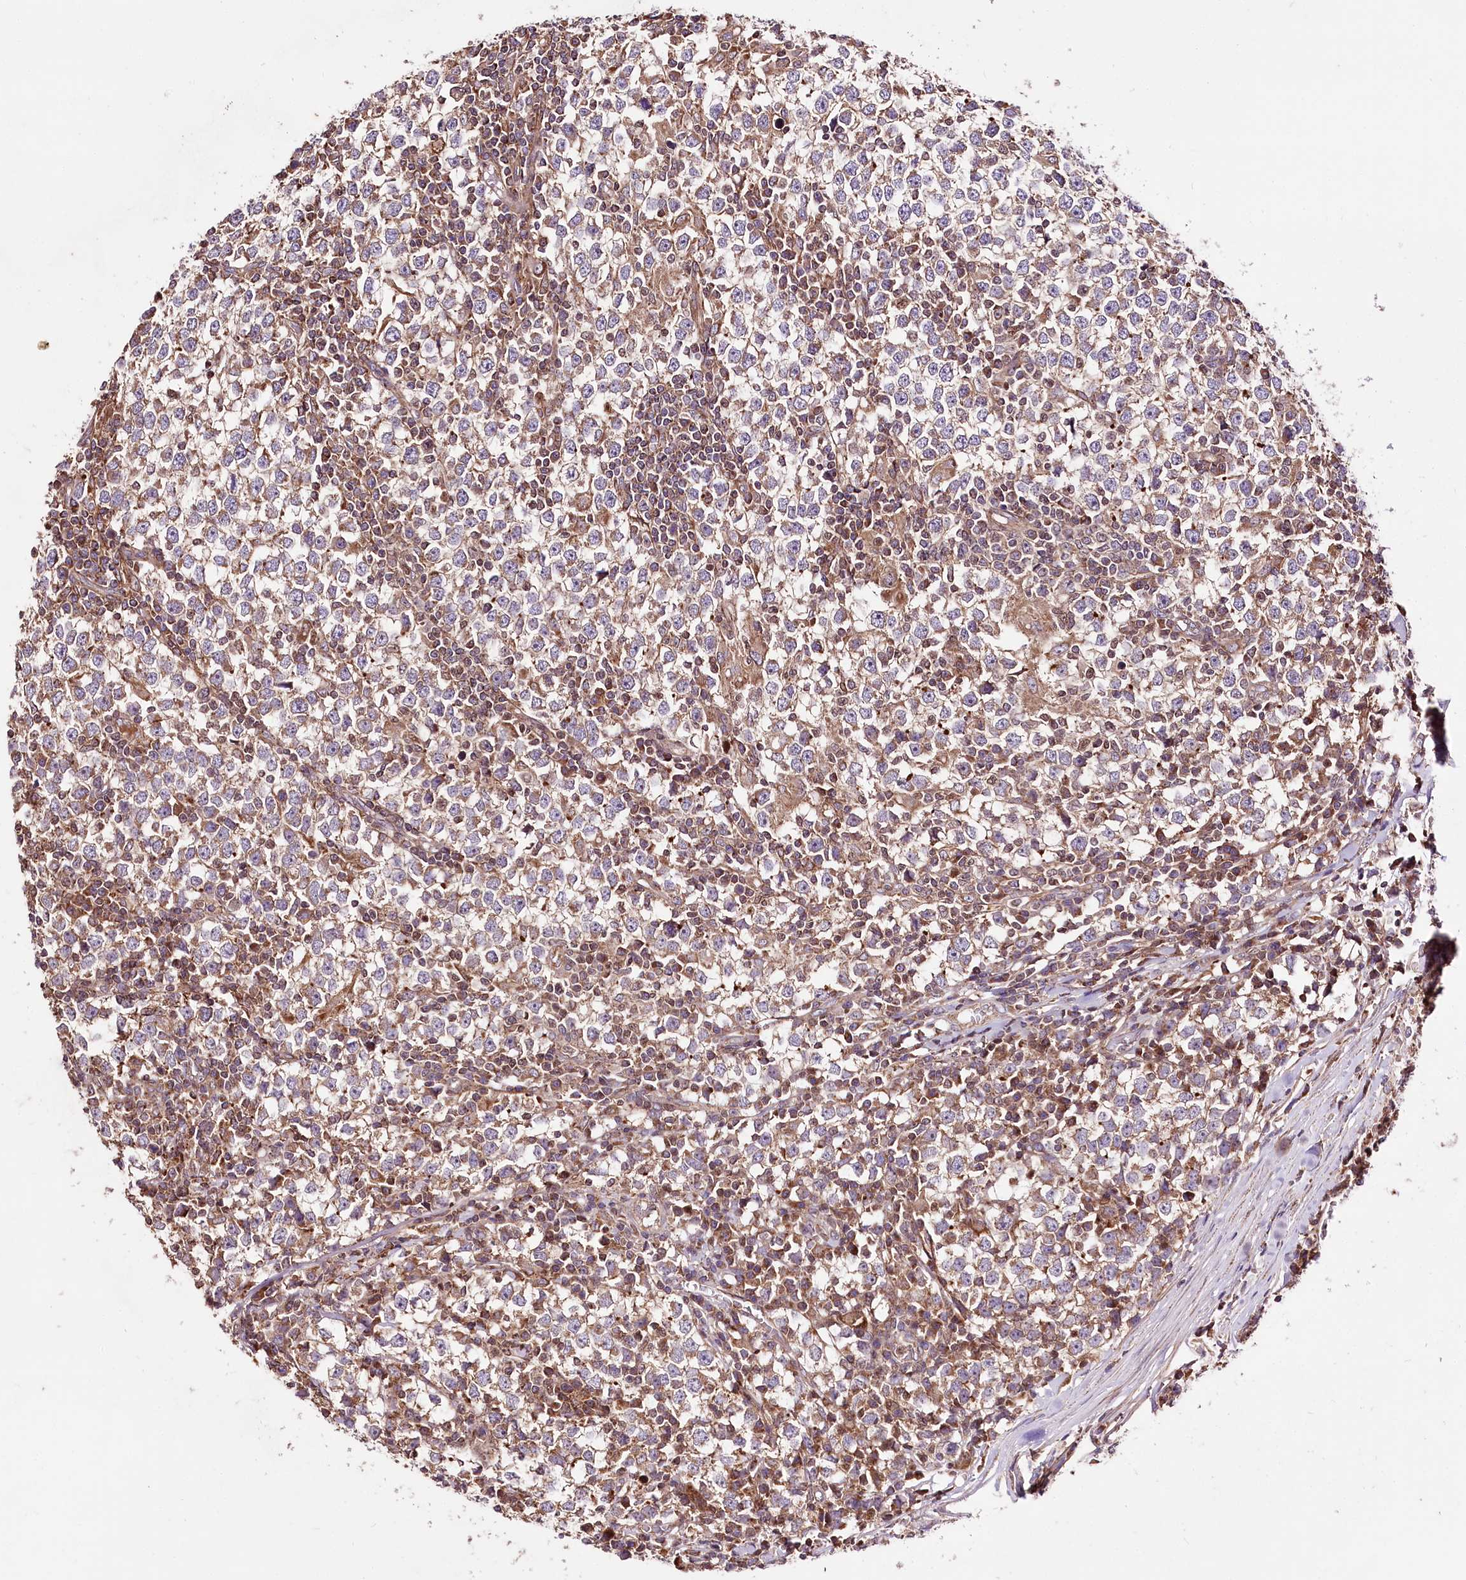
{"staining": {"intensity": "weak", "quantity": ">75%", "location": "cytoplasmic/membranous"}, "tissue": "testis cancer", "cell_type": "Tumor cells", "image_type": "cancer", "snomed": [{"axis": "morphology", "description": "Seminoma, NOS"}, {"axis": "topography", "description": "Testis"}], "caption": "There is low levels of weak cytoplasmic/membranous expression in tumor cells of seminoma (testis), as demonstrated by immunohistochemical staining (brown color).", "gene": "WWC1", "patient": {"sex": "male", "age": 65}}